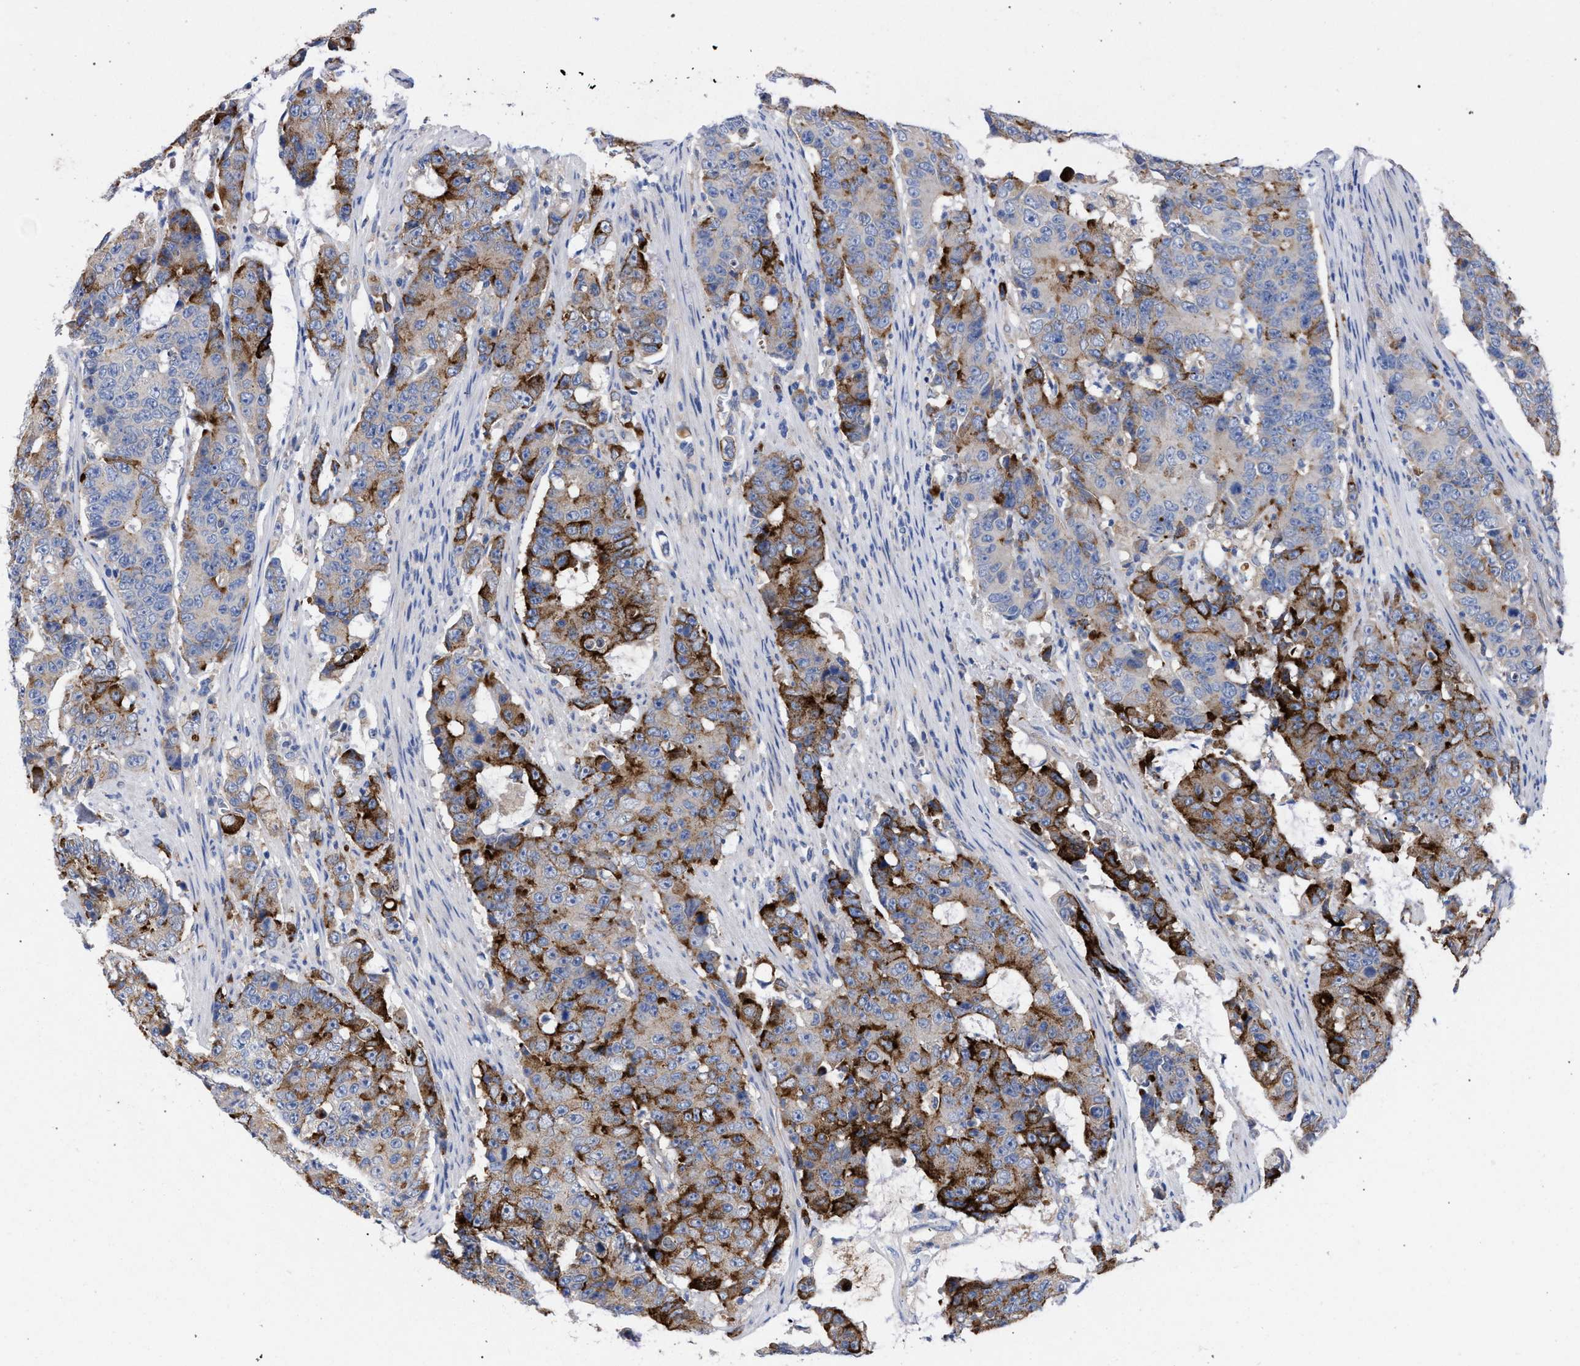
{"staining": {"intensity": "strong", "quantity": "<25%", "location": "cytoplasmic/membranous"}, "tissue": "colorectal cancer", "cell_type": "Tumor cells", "image_type": "cancer", "snomed": [{"axis": "morphology", "description": "Adenocarcinoma, NOS"}, {"axis": "topography", "description": "Colon"}], "caption": "Colorectal cancer stained with IHC demonstrates strong cytoplasmic/membranous staining in about <25% of tumor cells.", "gene": "GMPR", "patient": {"sex": "female", "age": 86}}